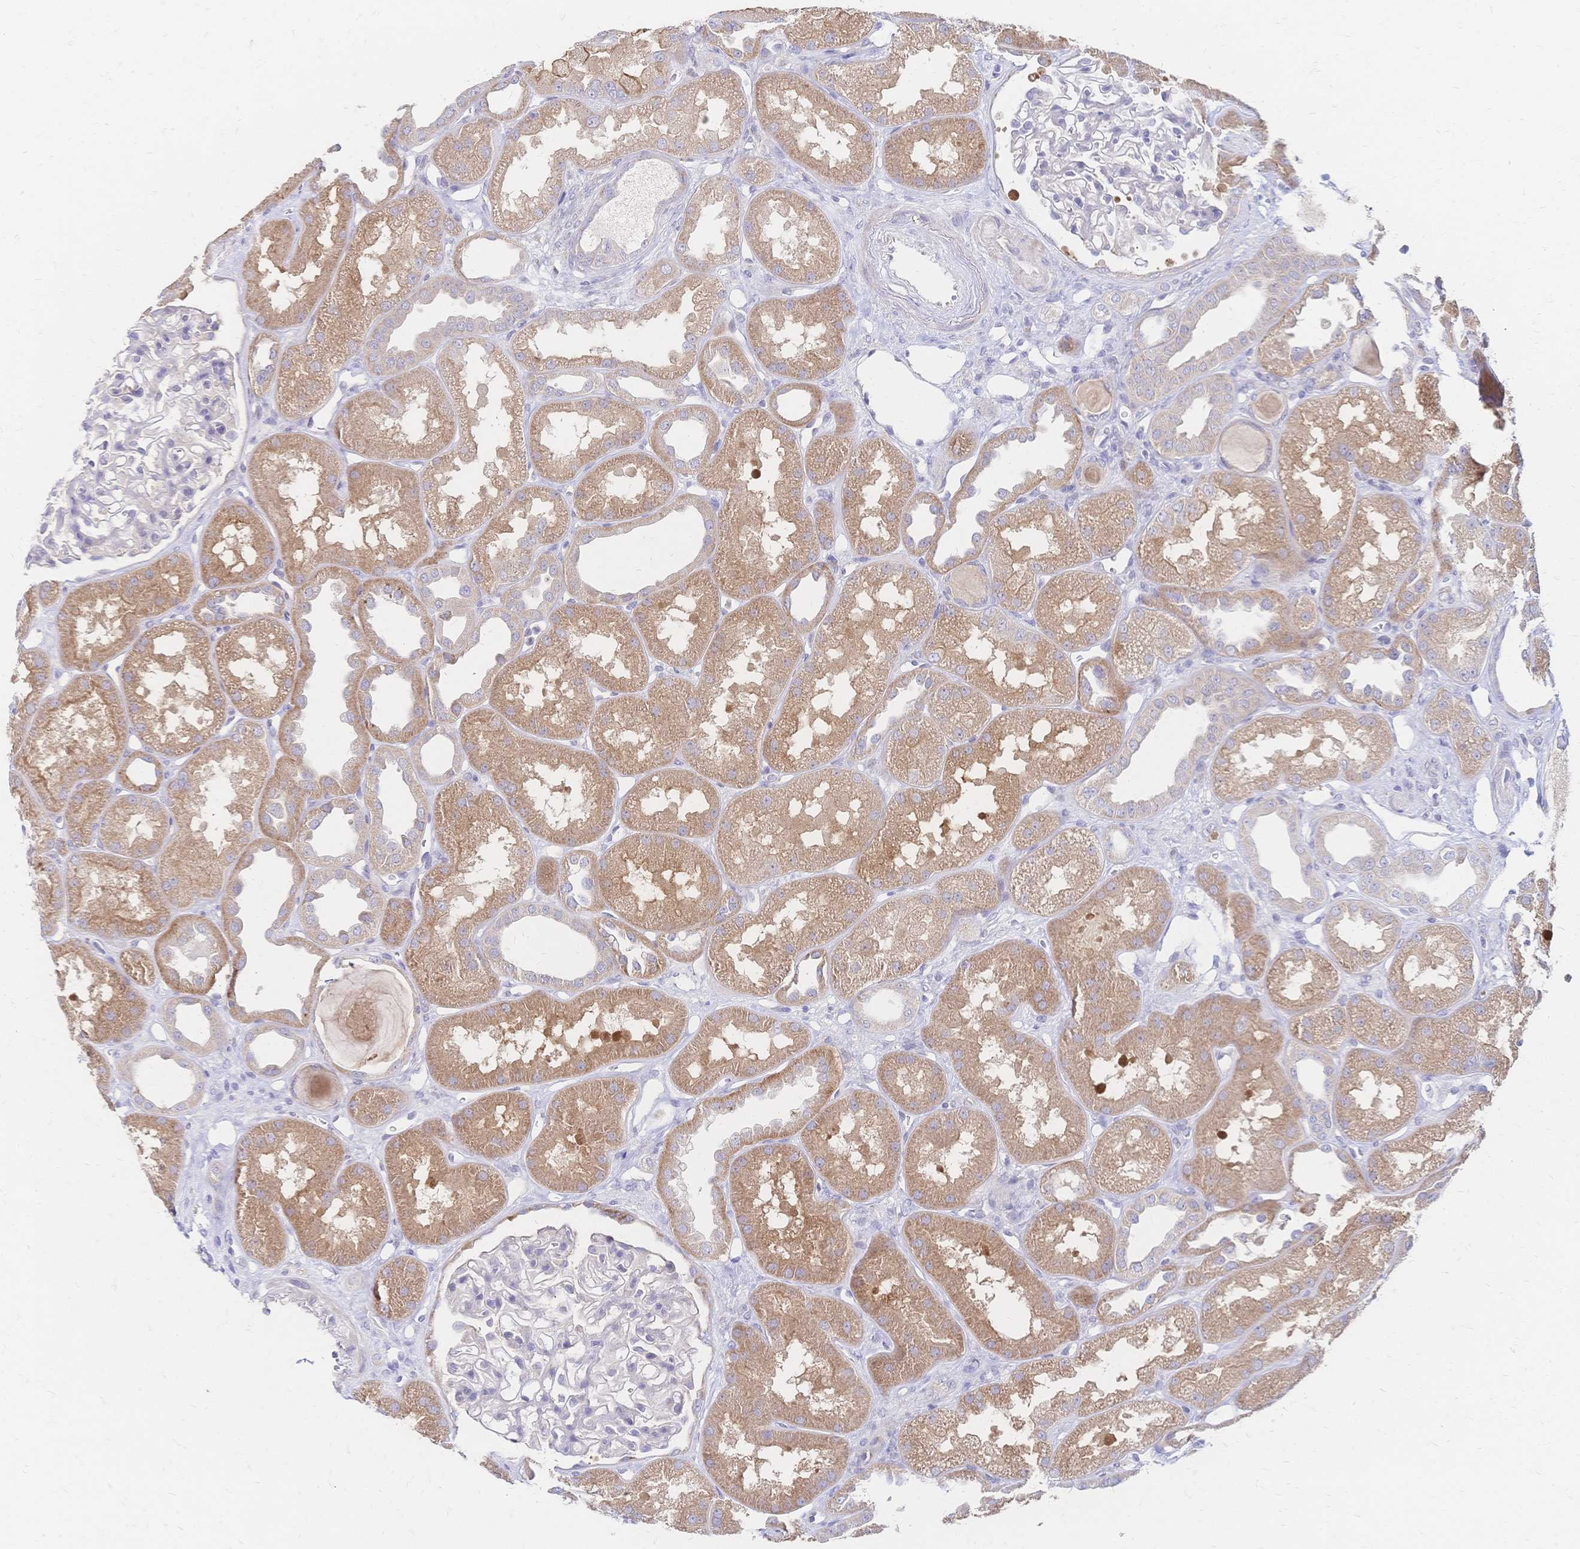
{"staining": {"intensity": "negative", "quantity": "none", "location": "none"}, "tissue": "kidney", "cell_type": "Cells in glomeruli", "image_type": "normal", "snomed": [{"axis": "morphology", "description": "Normal tissue, NOS"}, {"axis": "topography", "description": "Kidney"}], "caption": "Immunohistochemistry histopathology image of normal kidney: kidney stained with DAB (3,3'-diaminobenzidine) shows no significant protein expression in cells in glomeruli.", "gene": "VWC2L", "patient": {"sex": "male", "age": 61}}